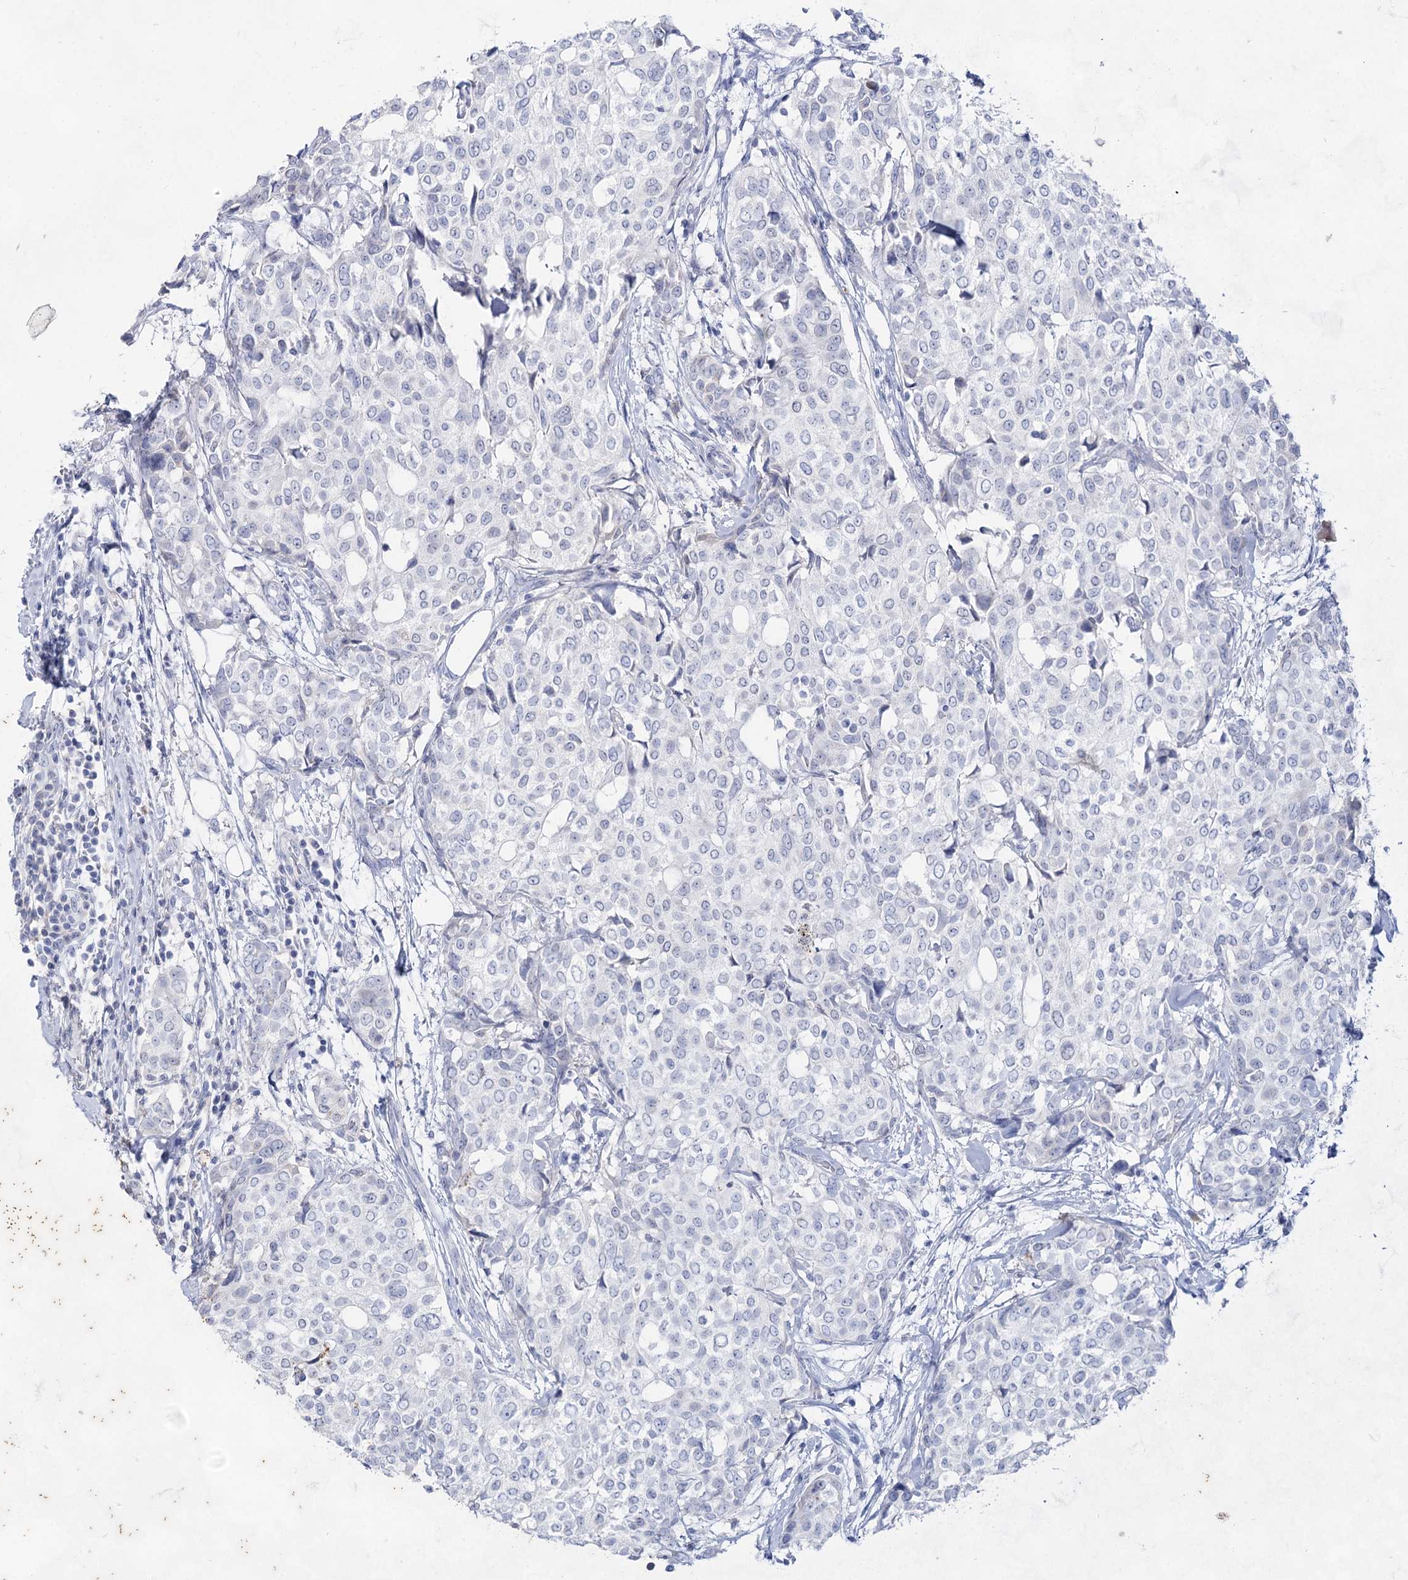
{"staining": {"intensity": "negative", "quantity": "none", "location": "none"}, "tissue": "breast cancer", "cell_type": "Tumor cells", "image_type": "cancer", "snomed": [{"axis": "morphology", "description": "Lobular carcinoma"}, {"axis": "topography", "description": "Breast"}], "caption": "Lobular carcinoma (breast) was stained to show a protein in brown. There is no significant staining in tumor cells.", "gene": "ACRV1", "patient": {"sex": "female", "age": 51}}